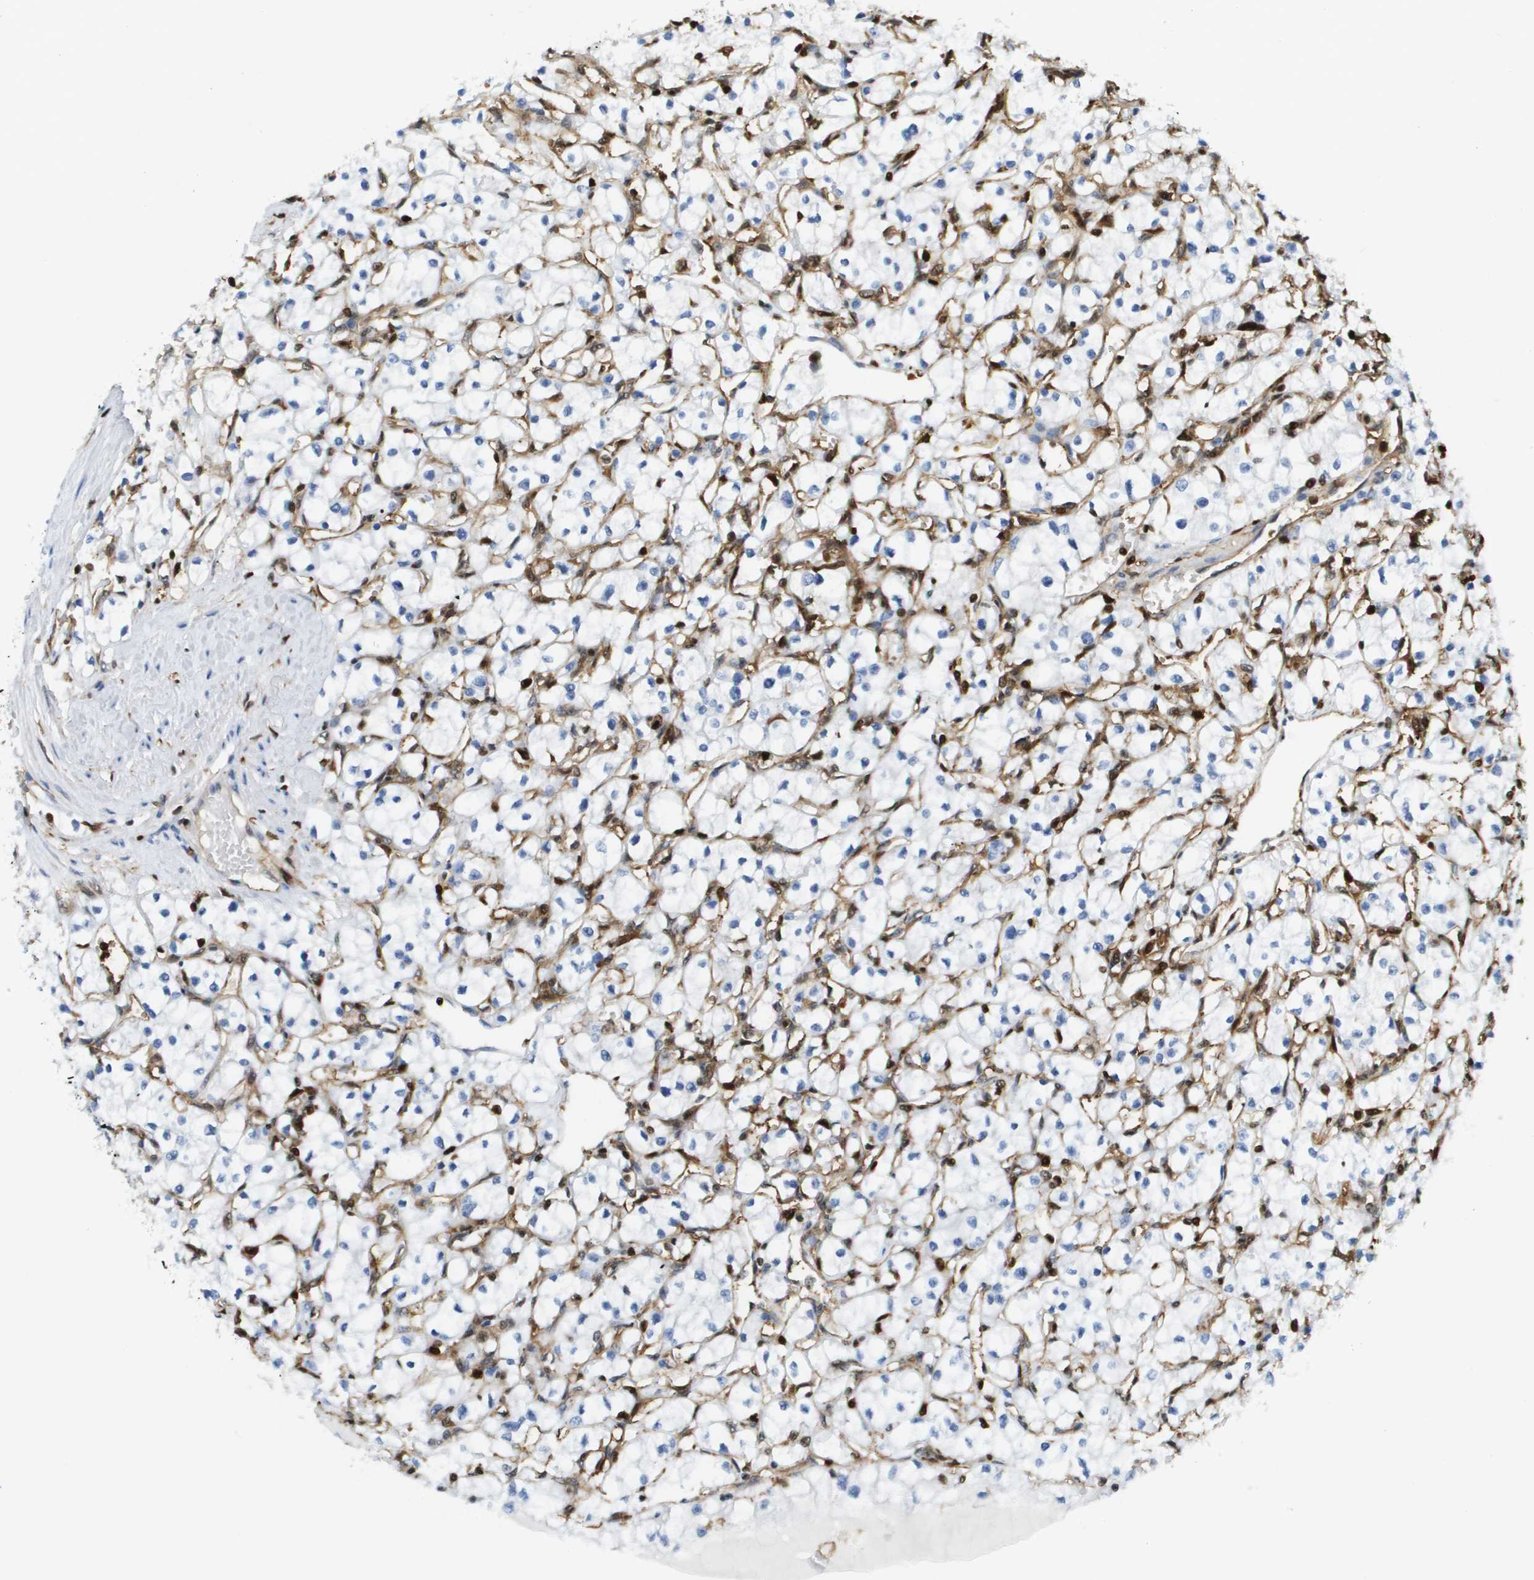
{"staining": {"intensity": "negative", "quantity": "none", "location": "none"}, "tissue": "renal cancer", "cell_type": "Tumor cells", "image_type": "cancer", "snomed": [{"axis": "morphology", "description": "Adenocarcinoma, NOS"}, {"axis": "topography", "description": "Kidney"}], "caption": "DAB (3,3'-diaminobenzidine) immunohistochemical staining of human adenocarcinoma (renal) shows no significant positivity in tumor cells.", "gene": "DOCK5", "patient": {"sex": "male", "age": 56}}